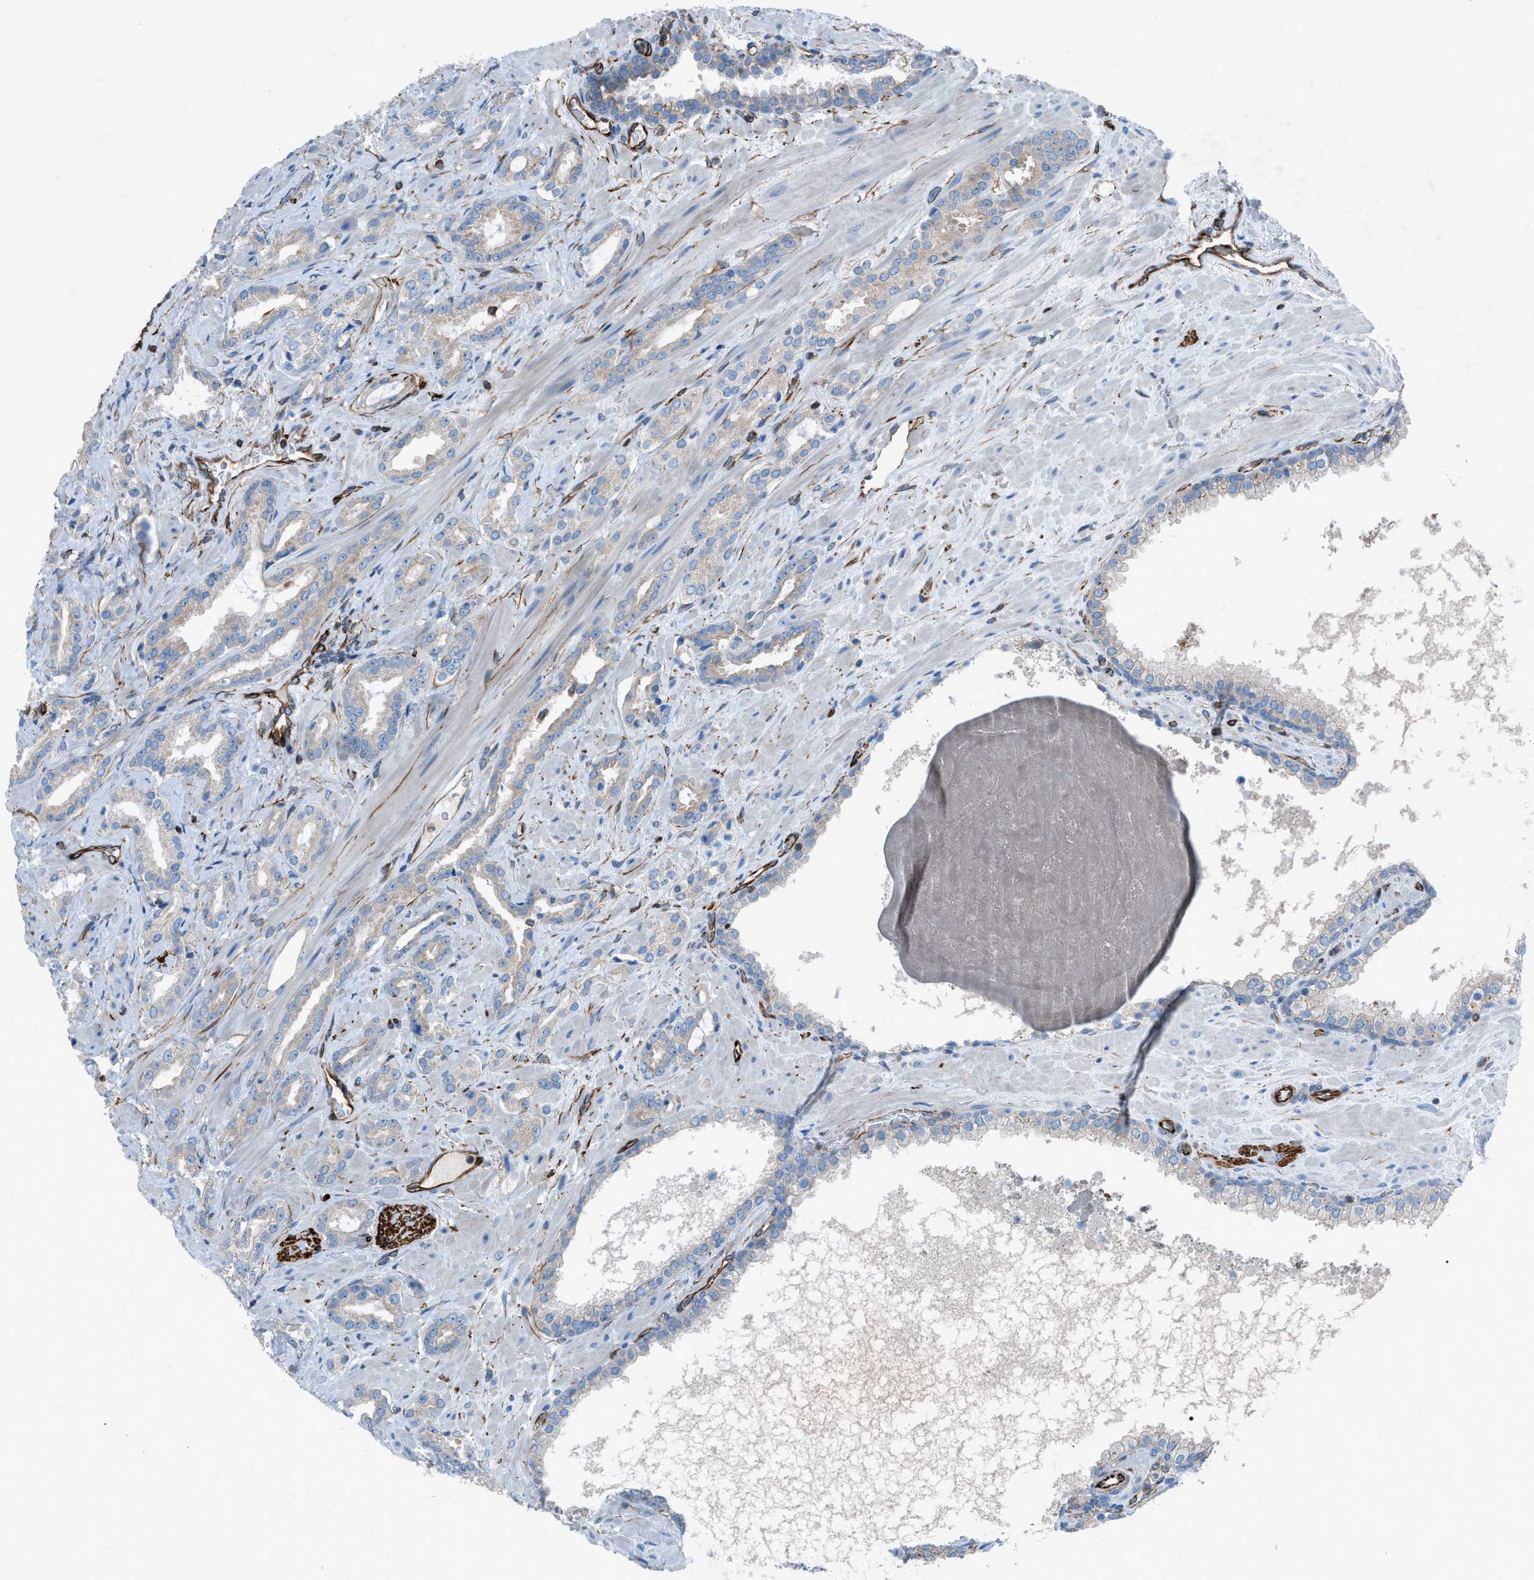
{"staining": {"intensity": "negative", "quantity": "none", "location": "none"}, "tissue": "prostate cancer", "cell_type": "Tumor cells", "image_type": "cancer", "snomed": [{"axis": "morphology", "description": "Adenocarcinoma, High grade"}, {"axis": "topography", "description": "Prostate"}], "caption": "Immunohistochemistry (IHC) of human adenocarcinoma (high-grade) (prostate) shows no staining in tumor cells.", "gene": "CABP7", "patient": {"sex": "male", "age": 64}}